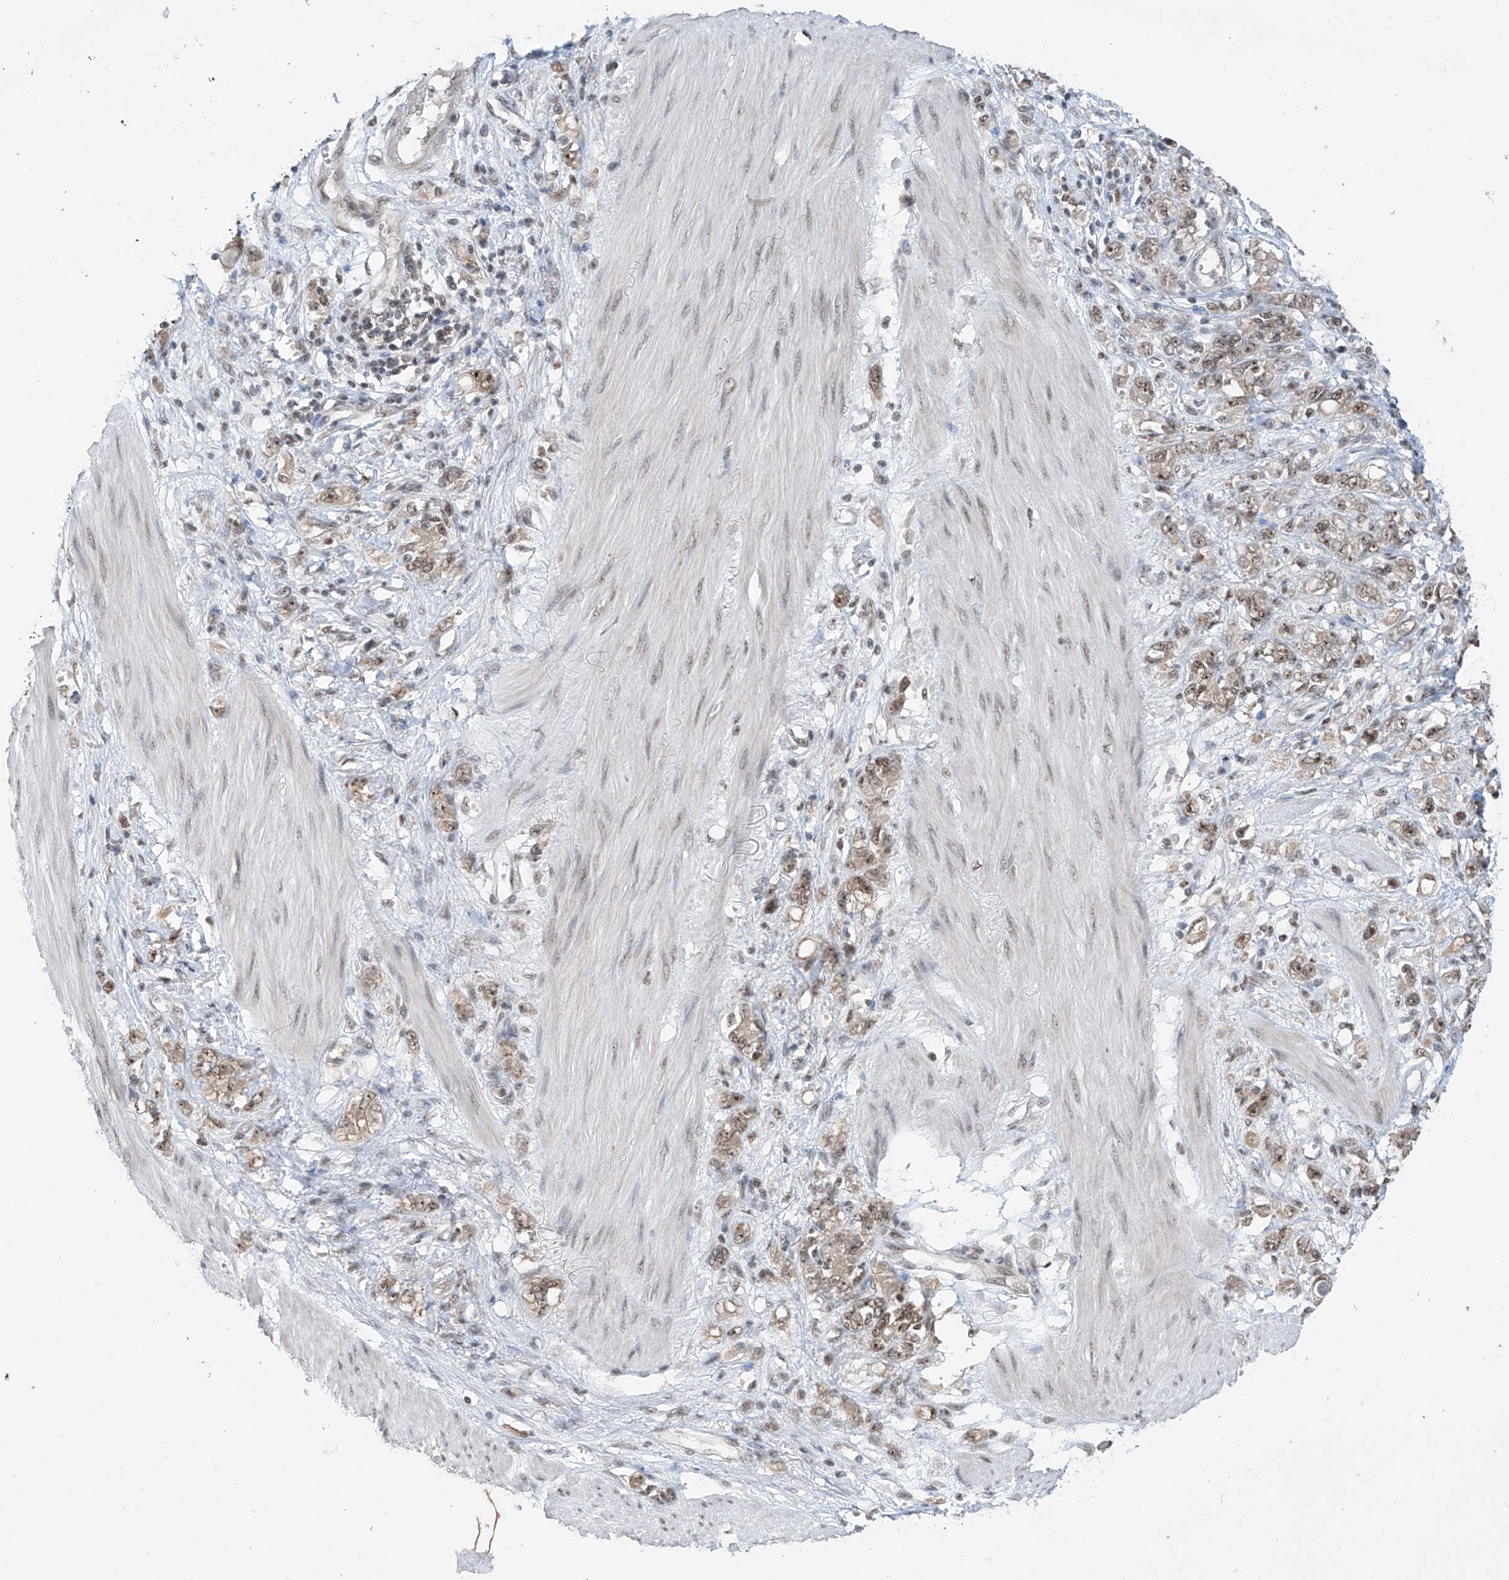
{"staining": {"intensity": "weak", "quantity": ">75%", "location": "cytoplasmic/membranous,nuclear"}, "tissue": "stomach cancer", "cell_type": "Tumor cells", "image_type": "cancer", "snomed": [{"axis": "morphology", "description": "Adenocarcinoma, NOS"}, {"axis": "topography", "description": "Stomach"}], "caption": "DAB (3,3'-diaminobenzidine) immunohistochemical staining of stomach cancer displays weak cytoplasmic/membranous and nuclear protein positivity in about >75% of tumor cells.", "gene": "RPAIN", "patient": {"sex": "female", "age": 76}}